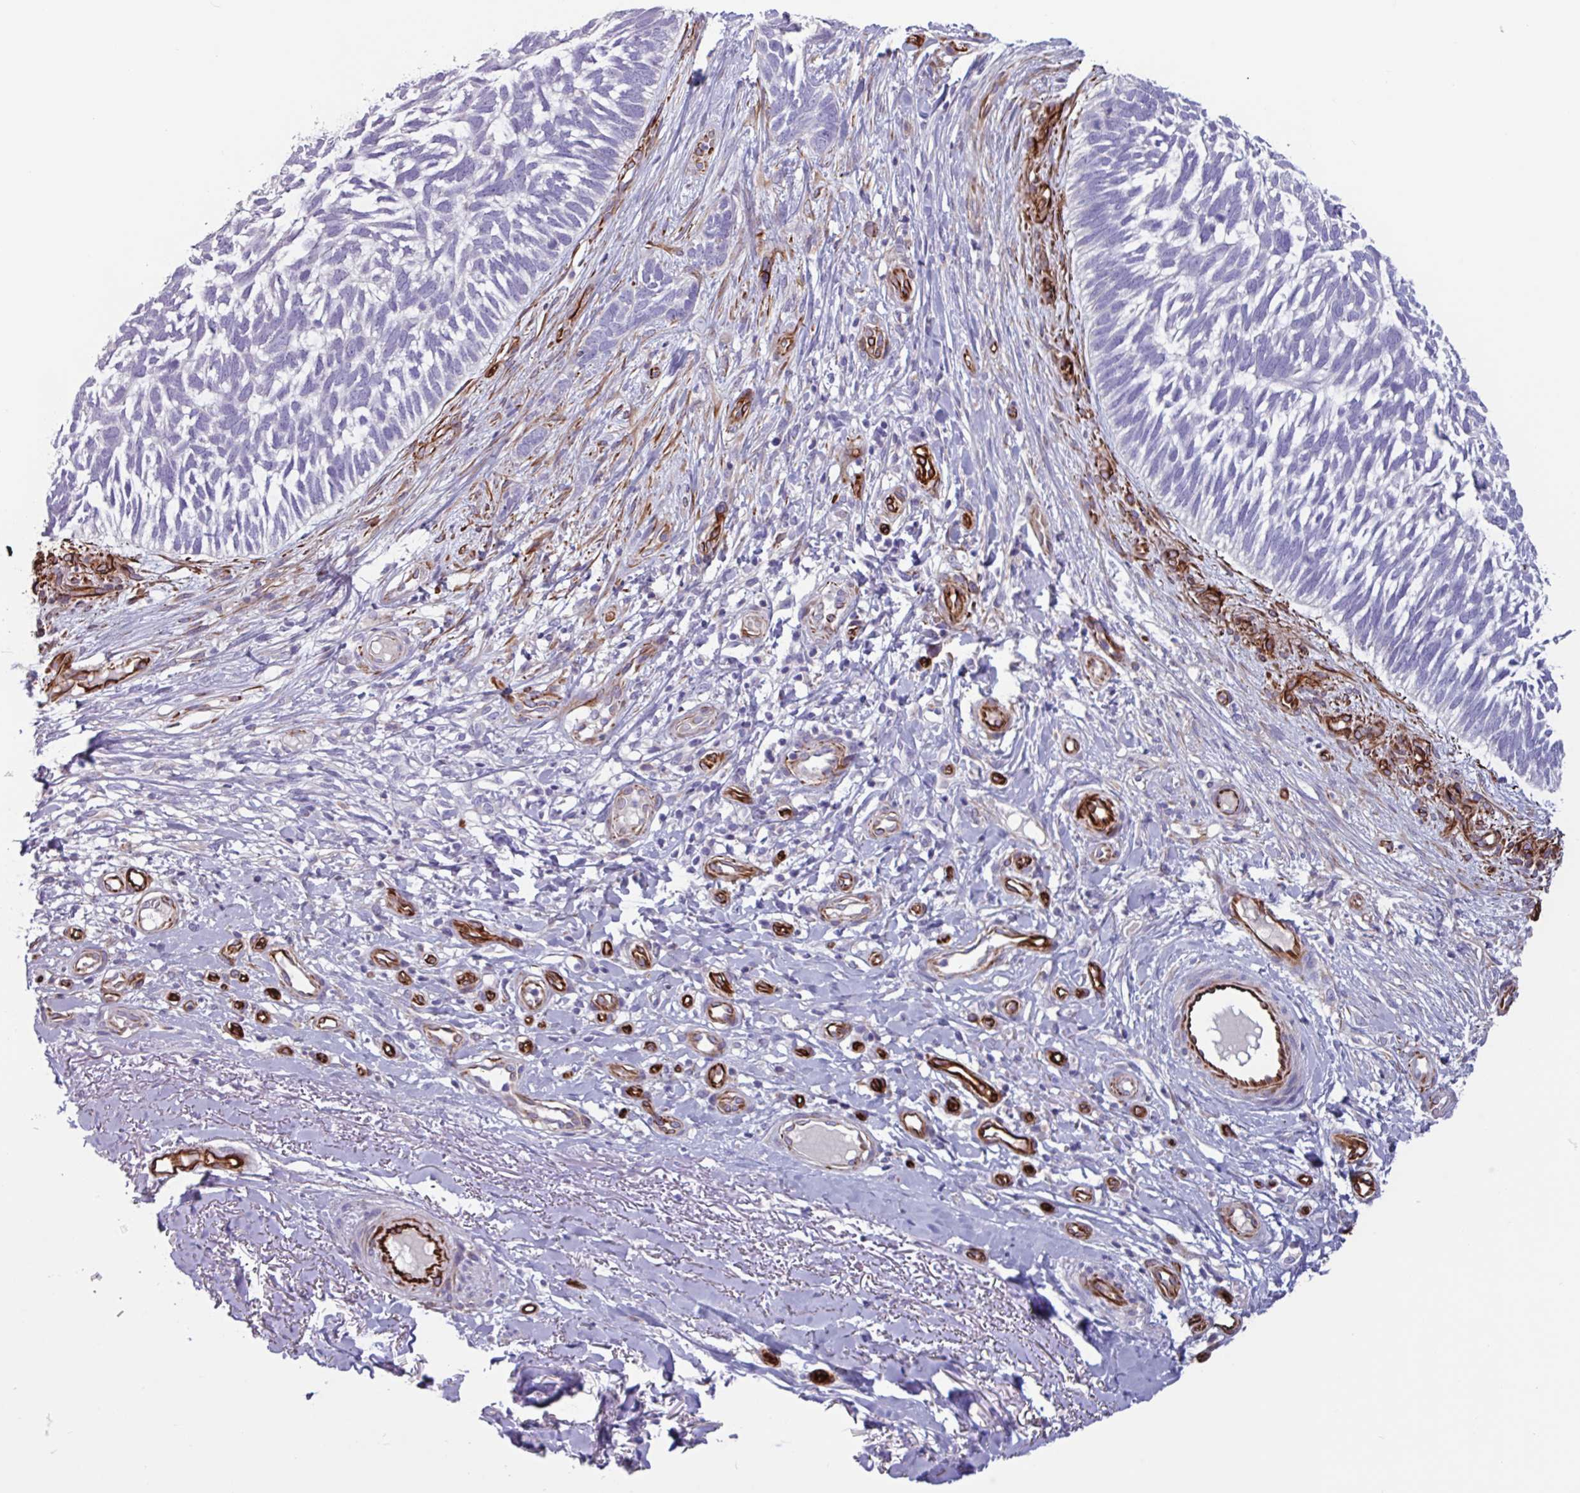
{"staining": {"intensity": "negative", "quantity": "none", "location": "none"}, "tissue": "skin cancer", "cell_type": "Tumor cells", "image_type": "cancer", "snomed": [{"axis": "morphology", "description": "Basal cell carcinoma"}, {"axis": "topography", "description": "Skin"}], "caption": "Tumor cells show no significant expression in basal cell carcinoma (skin). (DAB immunohistochemistry with hematoxylin counter stain).", "gene": "BTD", "patient": {"sex": "male", "age": 88}}